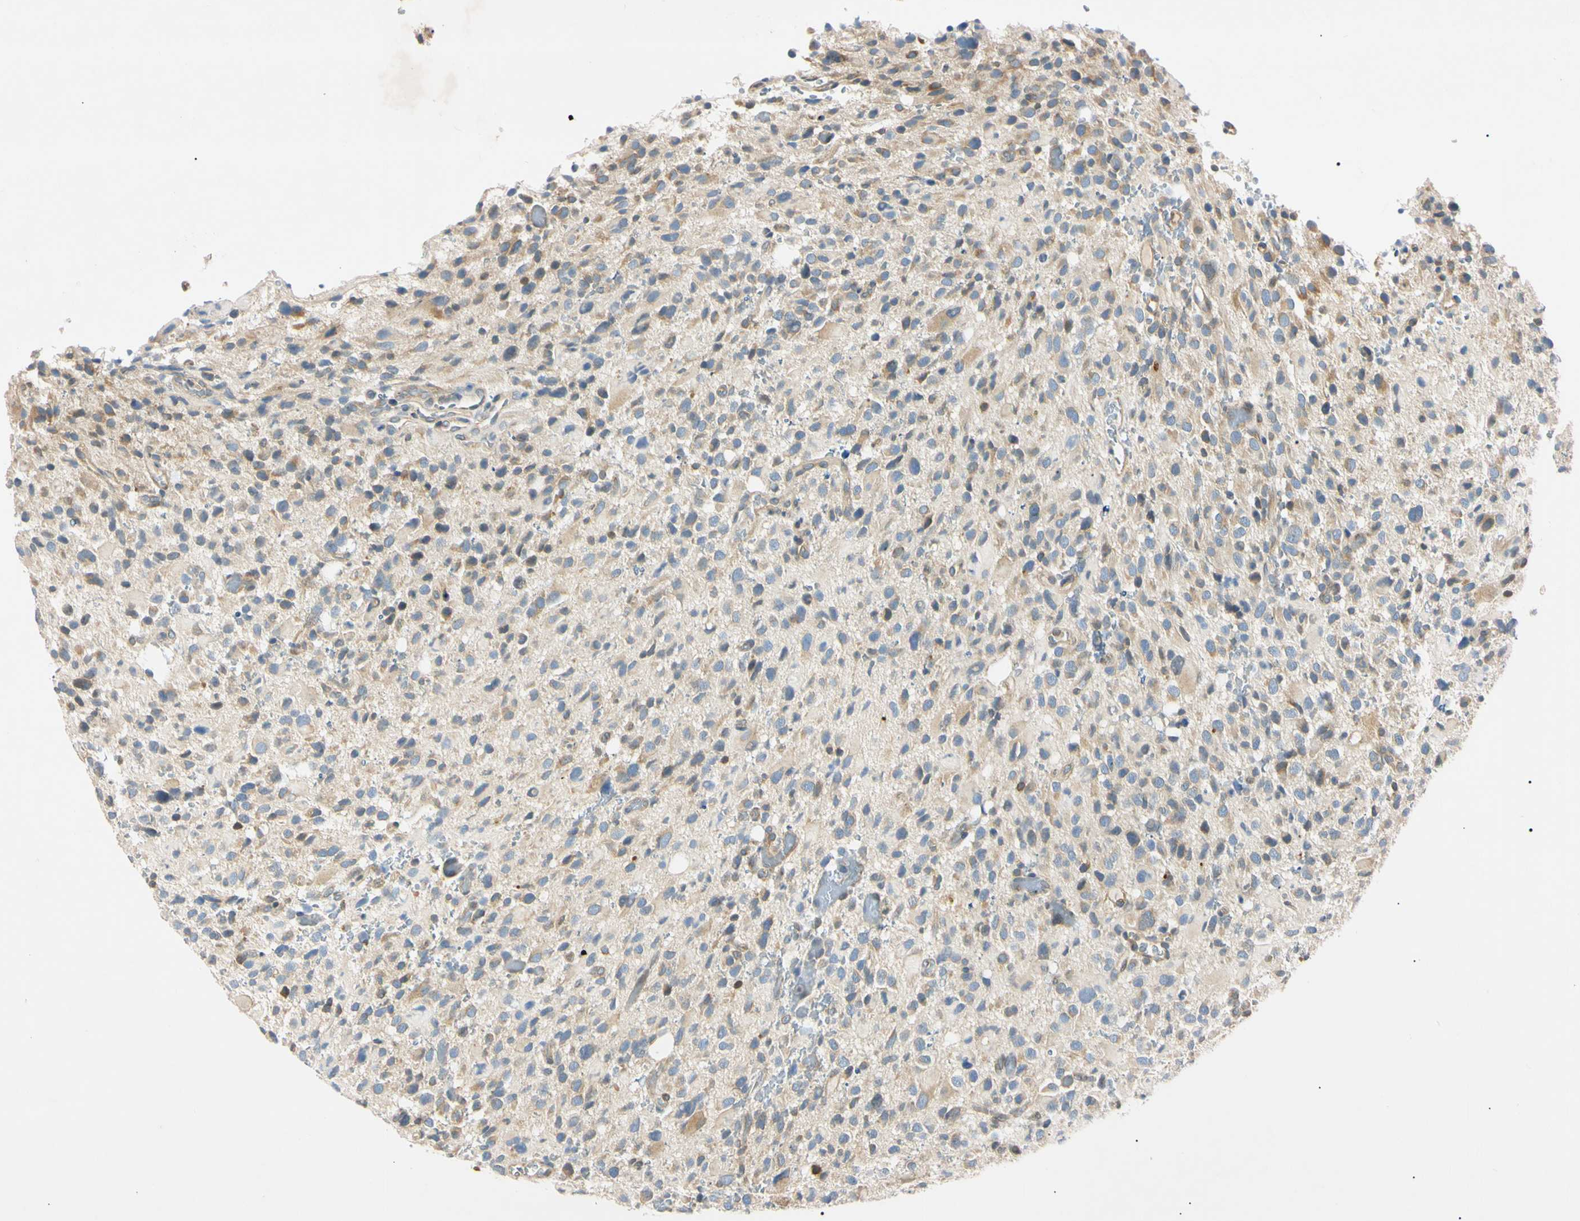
{"staining": {"intensity": "weak", "quantity": "25%-75%", "location": "cytoplasmic/membranous"}, "tissue": "glioma", "cell_type": "Tumor cells", "image_type": "cancer", "snomed": [{"axis": "morphology", "description": "Glioma, malignant, High grade"}, {"axis": "topography", "description": "Brain"}], "caption": "Tumor cells demonstrate weak cytoplasmic/membranous staining in approximately 25%-75% of cells in glioma.", "gene": "DNAJB12", "patient": {"sex": "male", "age": 48}}